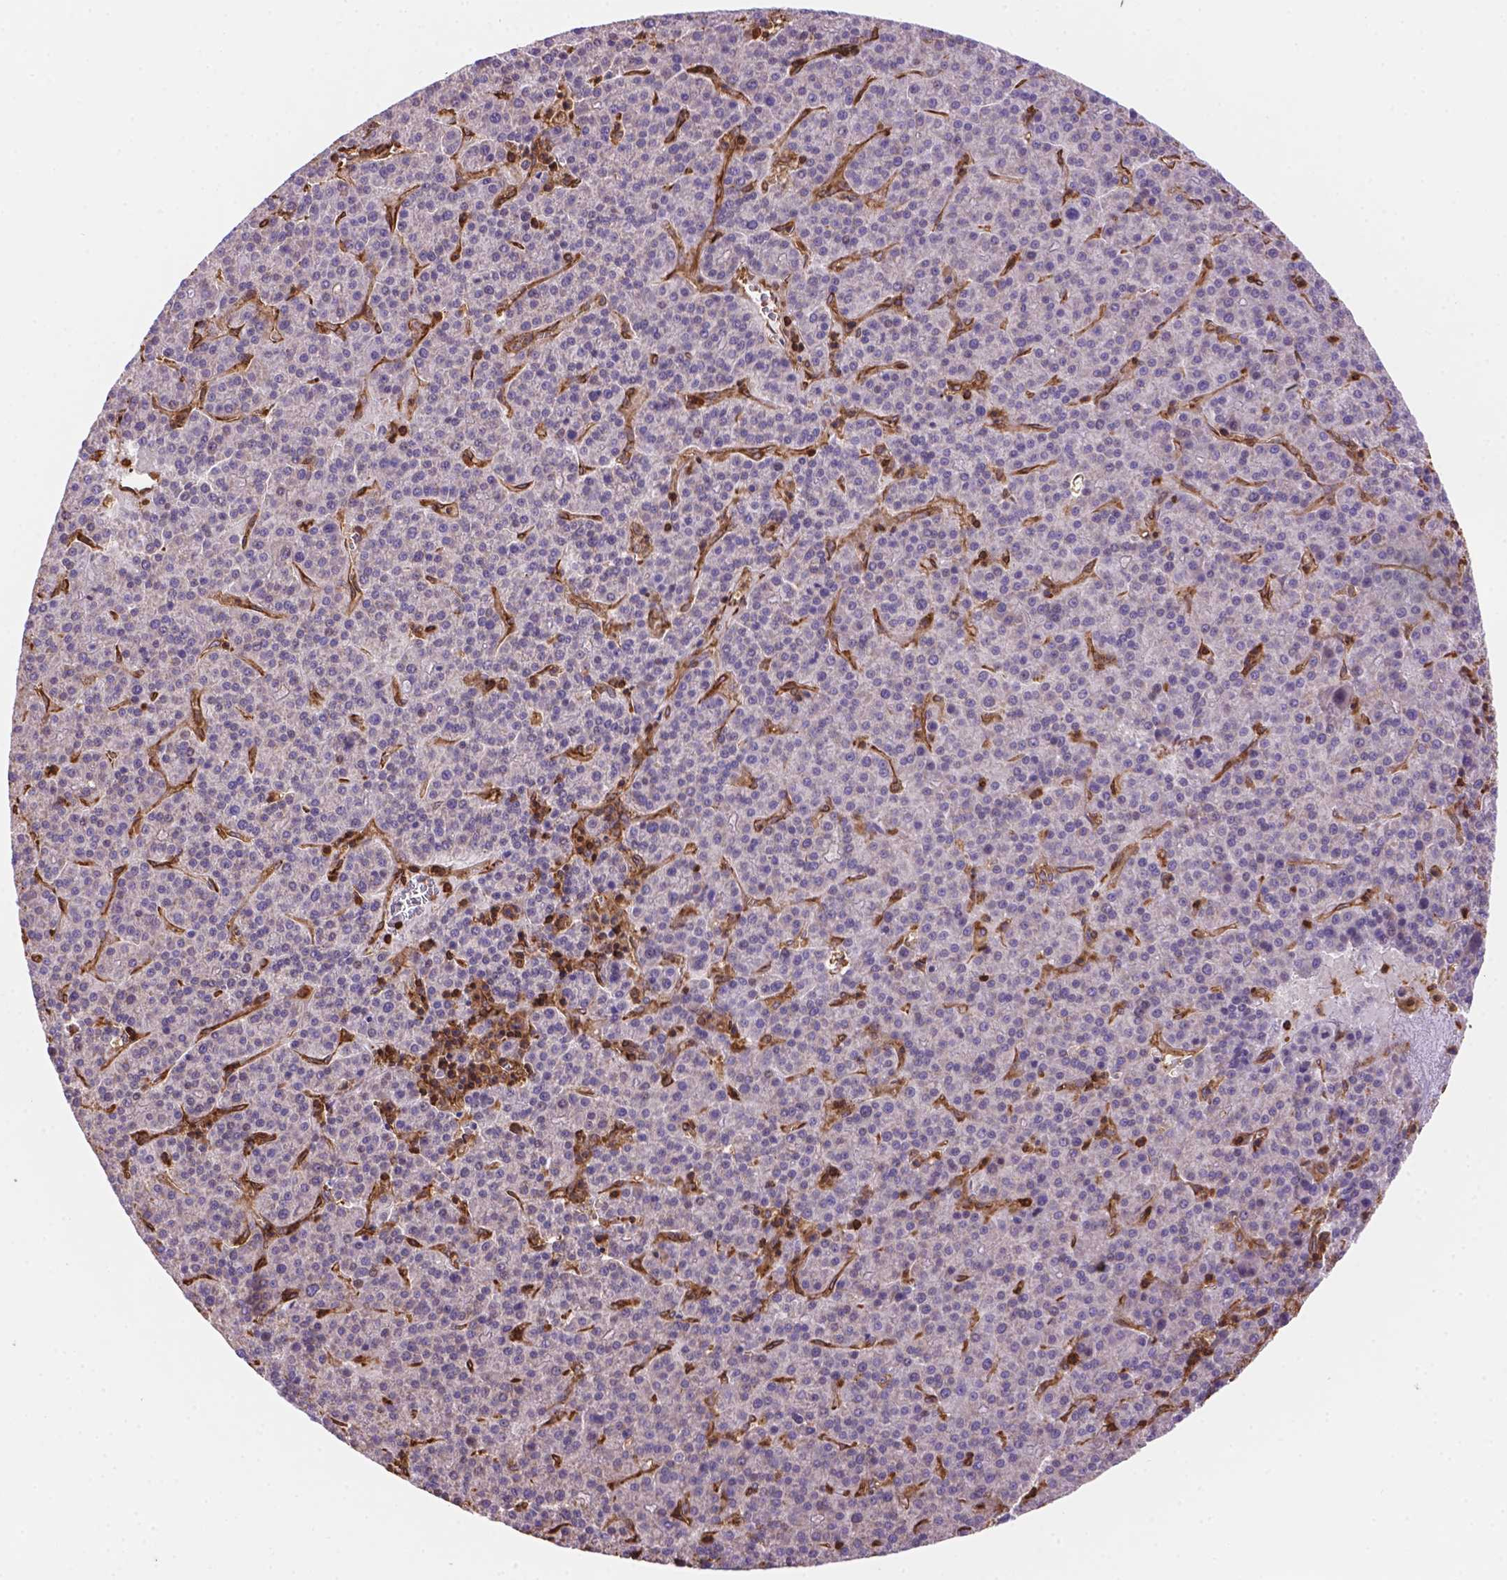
{"staining": {"intensity": "negative", "quantity": "none", "location": "none"}, "tissue": "liver cancer", "cell_type": "Tumor cells", "image_type": "cancer", "snomed": [{"axis": "morphology", "description": "Carcinoma, Hepatocellular, NOS"}, {"axis": "topography", "description": "Liver"}], "caption": "There is no significant staining in tumor cells of liver hepatocellular carcinoma.", "gene": "DMWD", "patient": {"sex": "female", "age": 58}}